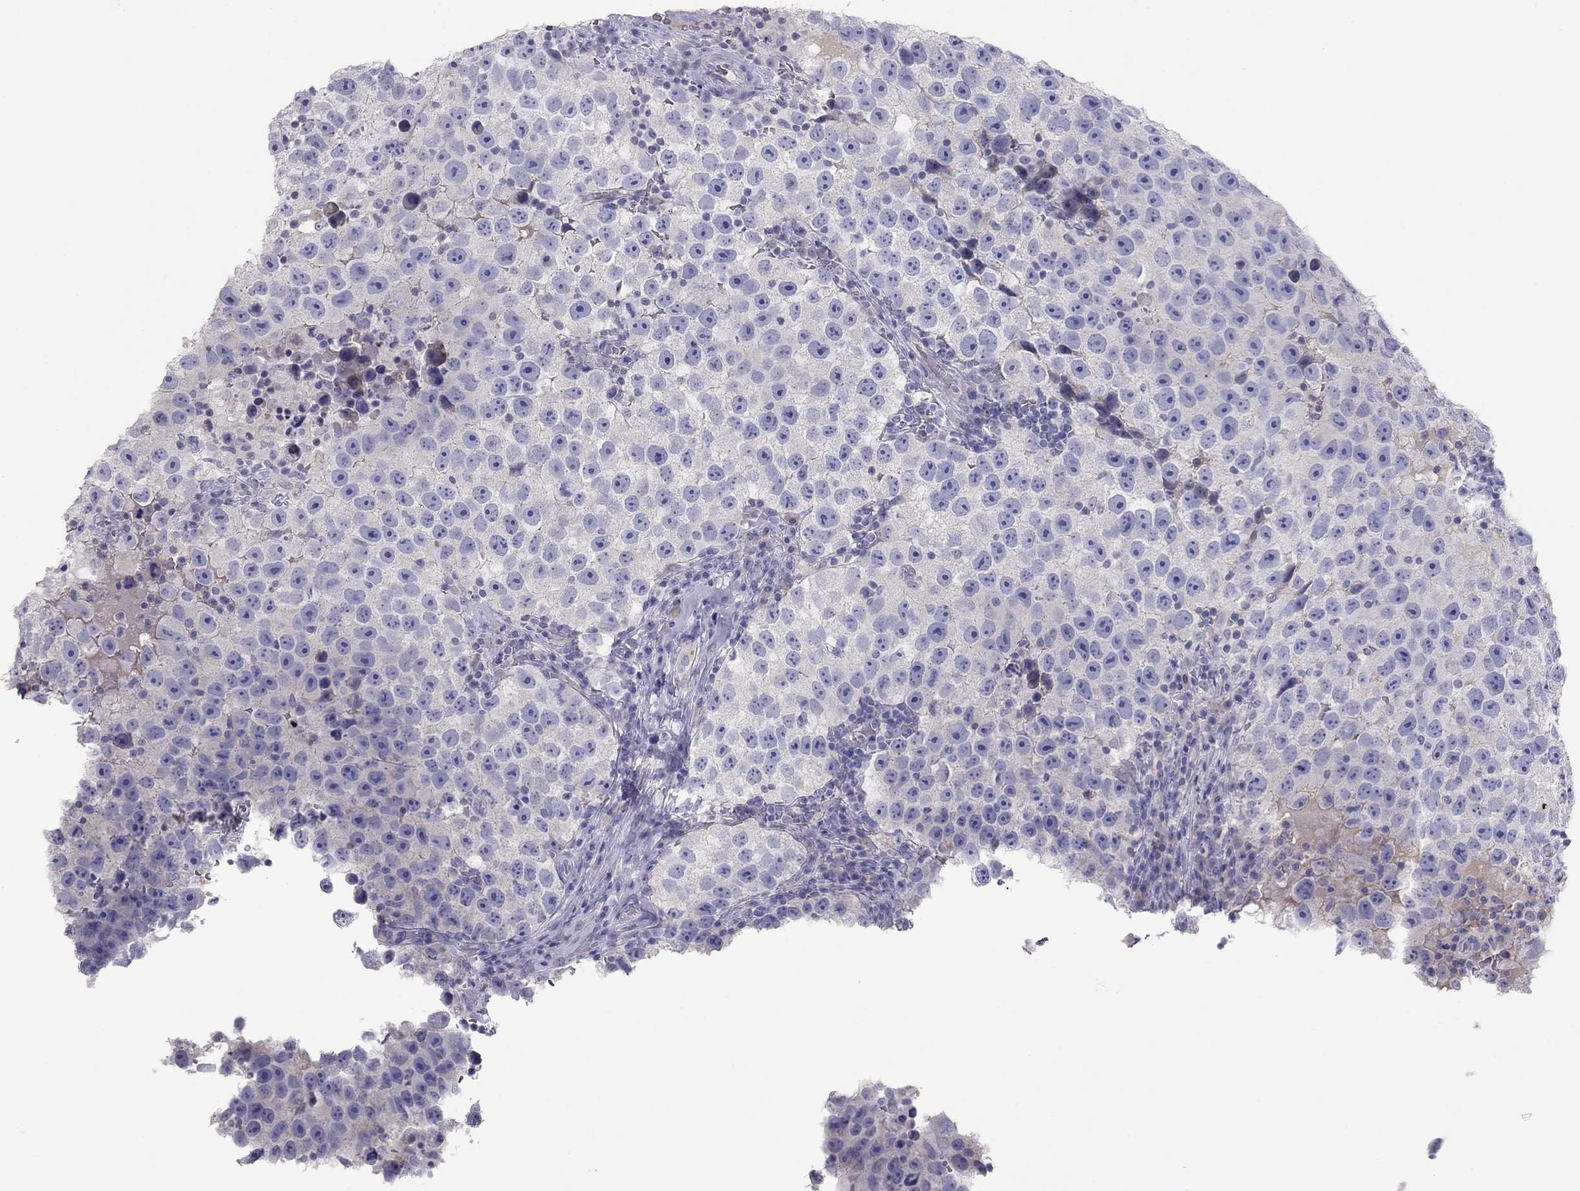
{"staining": {"intensity": "negative", "quantity": "none", "location": "none"}, "tissue": "testis cancer", "cell_type": "Tumor cells", "image_type": "cancer", "snomed": [{"axis": "morphology", "description": "Normal tissue, NOS"}, {"axis": "morphology", "description": "Seminoma, NOS"}, {"axis": "topography", "description": "Testis"}], "caption": "This image is of testis cancer (seminoma) stained with IHC to label a protein in brown with the nuclei are counter-stained blue. There is no staining in tumor cells.", "gene": "MUC16", "patient": {"sex": "male", "age": 31}}